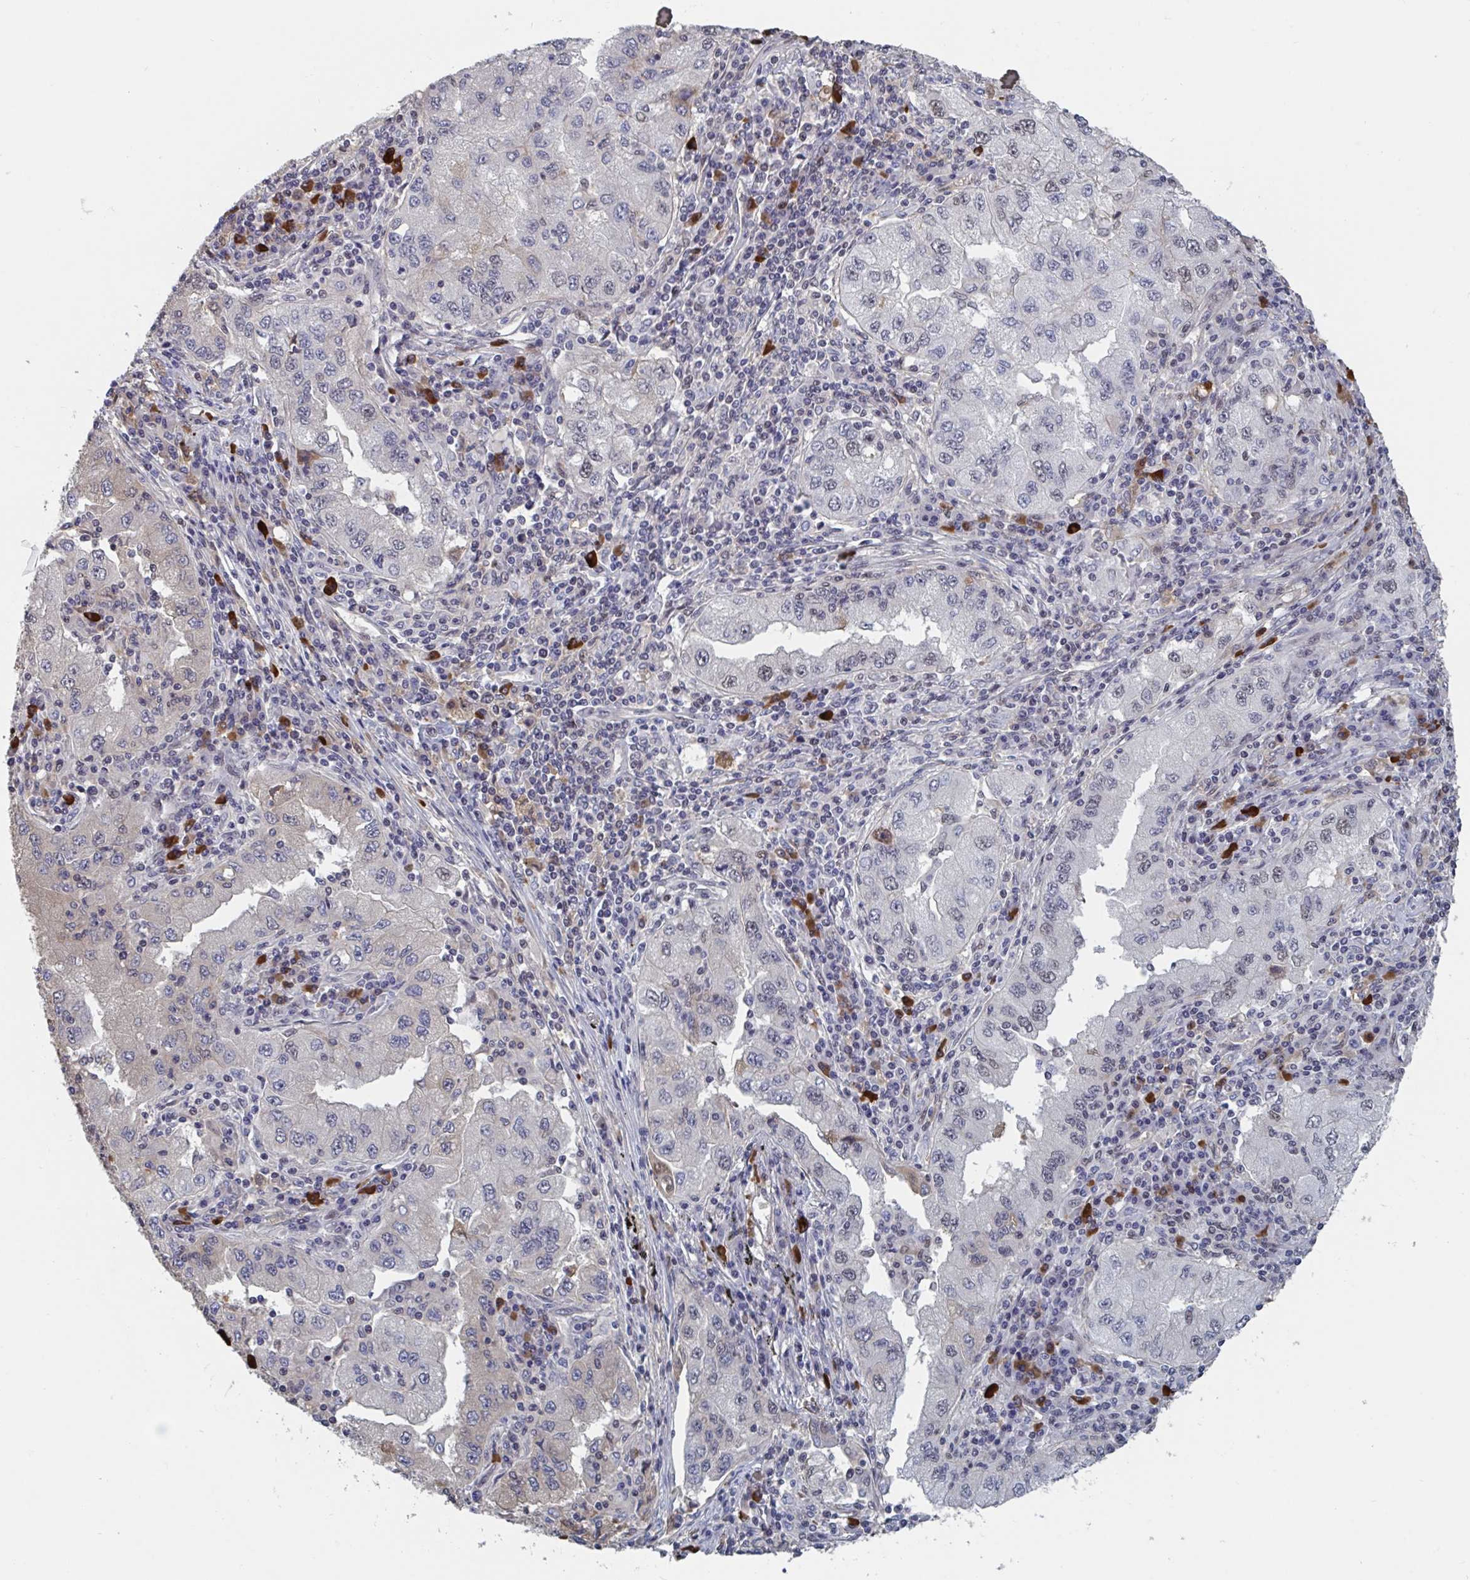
{"staining": {"intensity": "weak", "quantity": "<25%", "location": "nuclear"}, "tissue": "lung cancer", "cell_type": "Tumor cells", "image_type": "cancer", "snomed": [{"axis": "morphology", "description": "Adenocarcinoma, NOS"}, {"axis": "morphology", "description": "Adenocarcinoma primary or metastatic"}, {"axis": "topography", "description": "Lung"}], "caption": "Histopathology image shows no protein positivity in tumor cells of lung cancer tissue. Nuclei are stained in blue.", "gene": "BCL7B", "patient": {"sex": "male", "age": 74}}